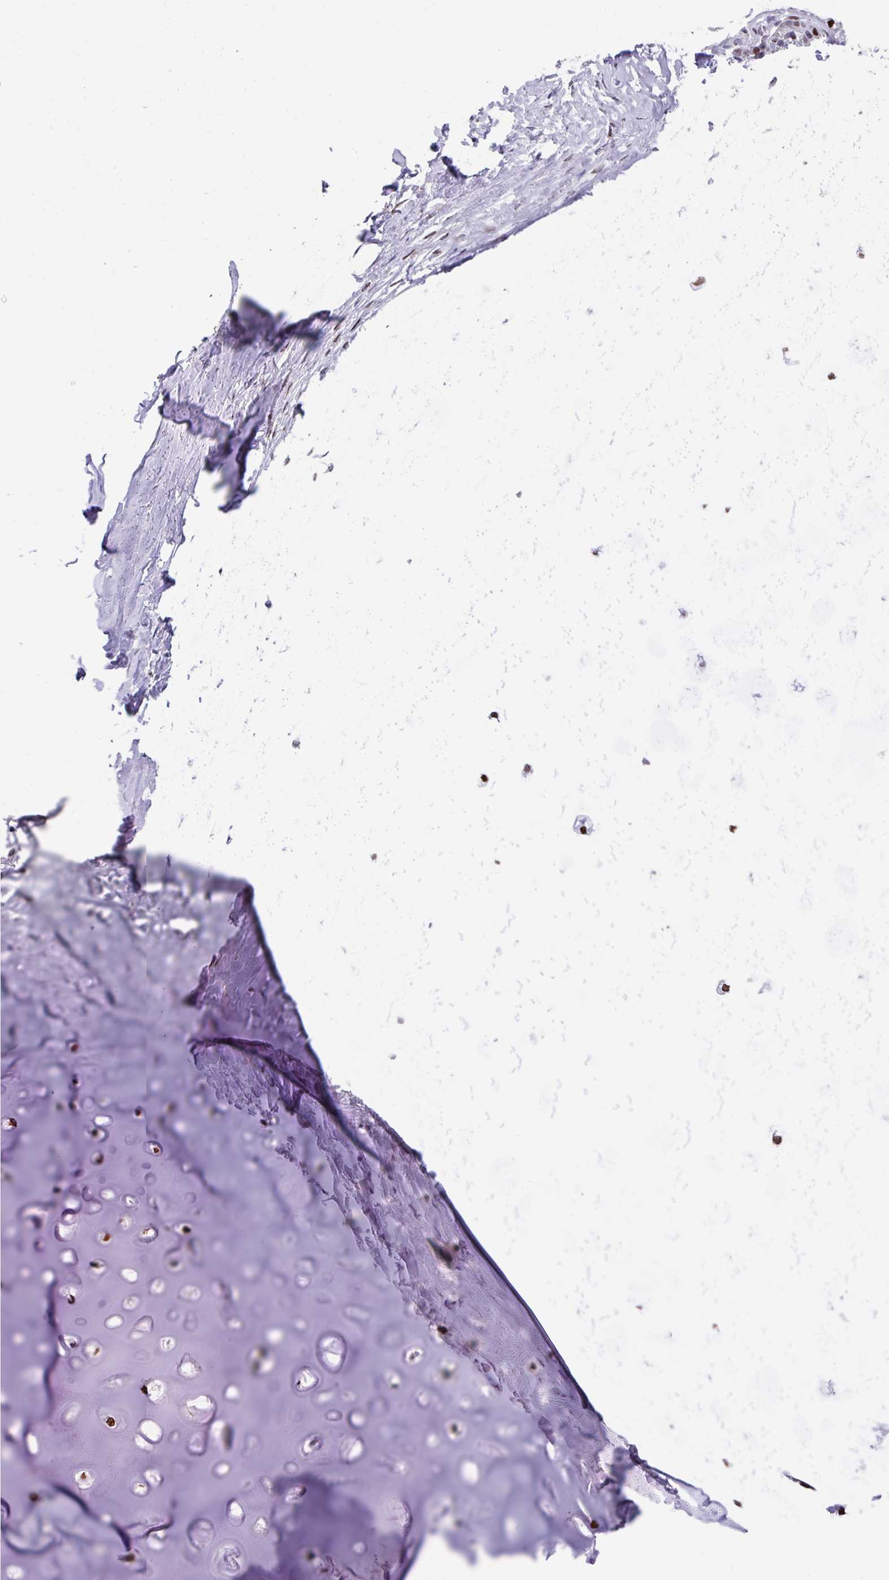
{"staining": {"intensity": "strong", "quantity": ">75%", "location": "nuclear"}, "tissue": "soft tissue", "cell_type": "Chondrocytes", "image_type": "normal", "snomed": [{"axis": "morphology", "description": "Normal tissue, NOS"}, {"axis": "topography", "description": "Cartilage tissue"}, {"axis": "topography", "description": "Bronchus"}], "caption": "IHC (DAB) staining of normal human soft tissue displays strong nuclear protein staining in about >75% of chondrocytes. Using DAB (3,3'-diaminobenzidine) (brown) and hematoxylin (blue) stains, captured at high magnification using brightfield microscopy.", "gene": "TCF3", "patient": {"sex": "male", "age": 56}}